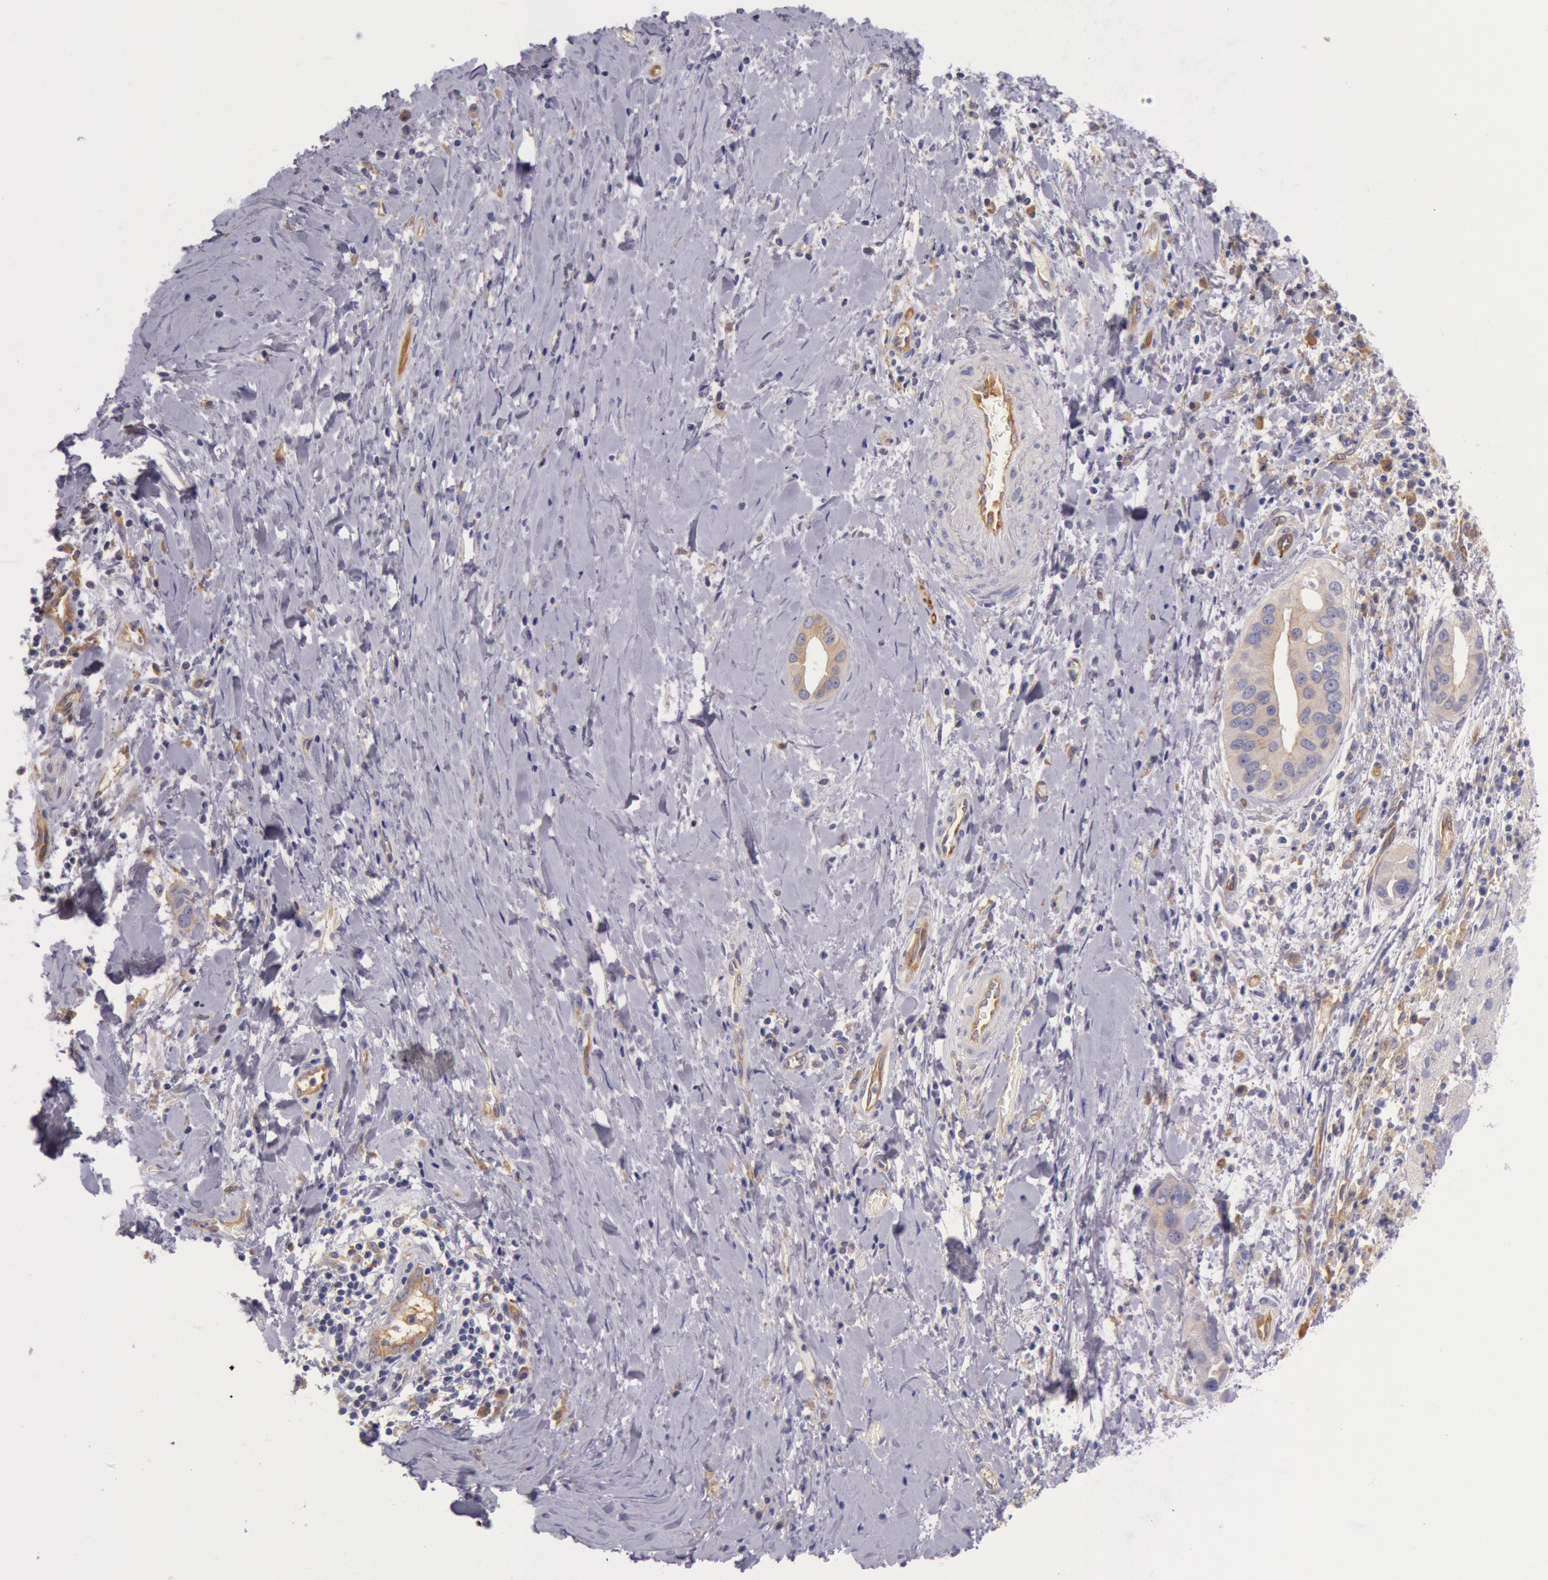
{"staining": {"intensity": "weak", "quantity": ">75%", "location": "cytoplasmic/membranous"}, "tissue": "liver cancer", "cell_type": "Tumor cells", "image_type": "cancer", "snomed": [{"axis": "morphology", "description": "Cholangiocarcinoma"}, {"axis": "topography", "description": "Liver"}], "caption": "Immunohistochemical staining of human liver cancer shows low levels of weak cytoplasmic/membranous expression in approximately >75% of tumor cells.", "gene": "MYO5A", "patient": {"sex": "female", "age": 65}}